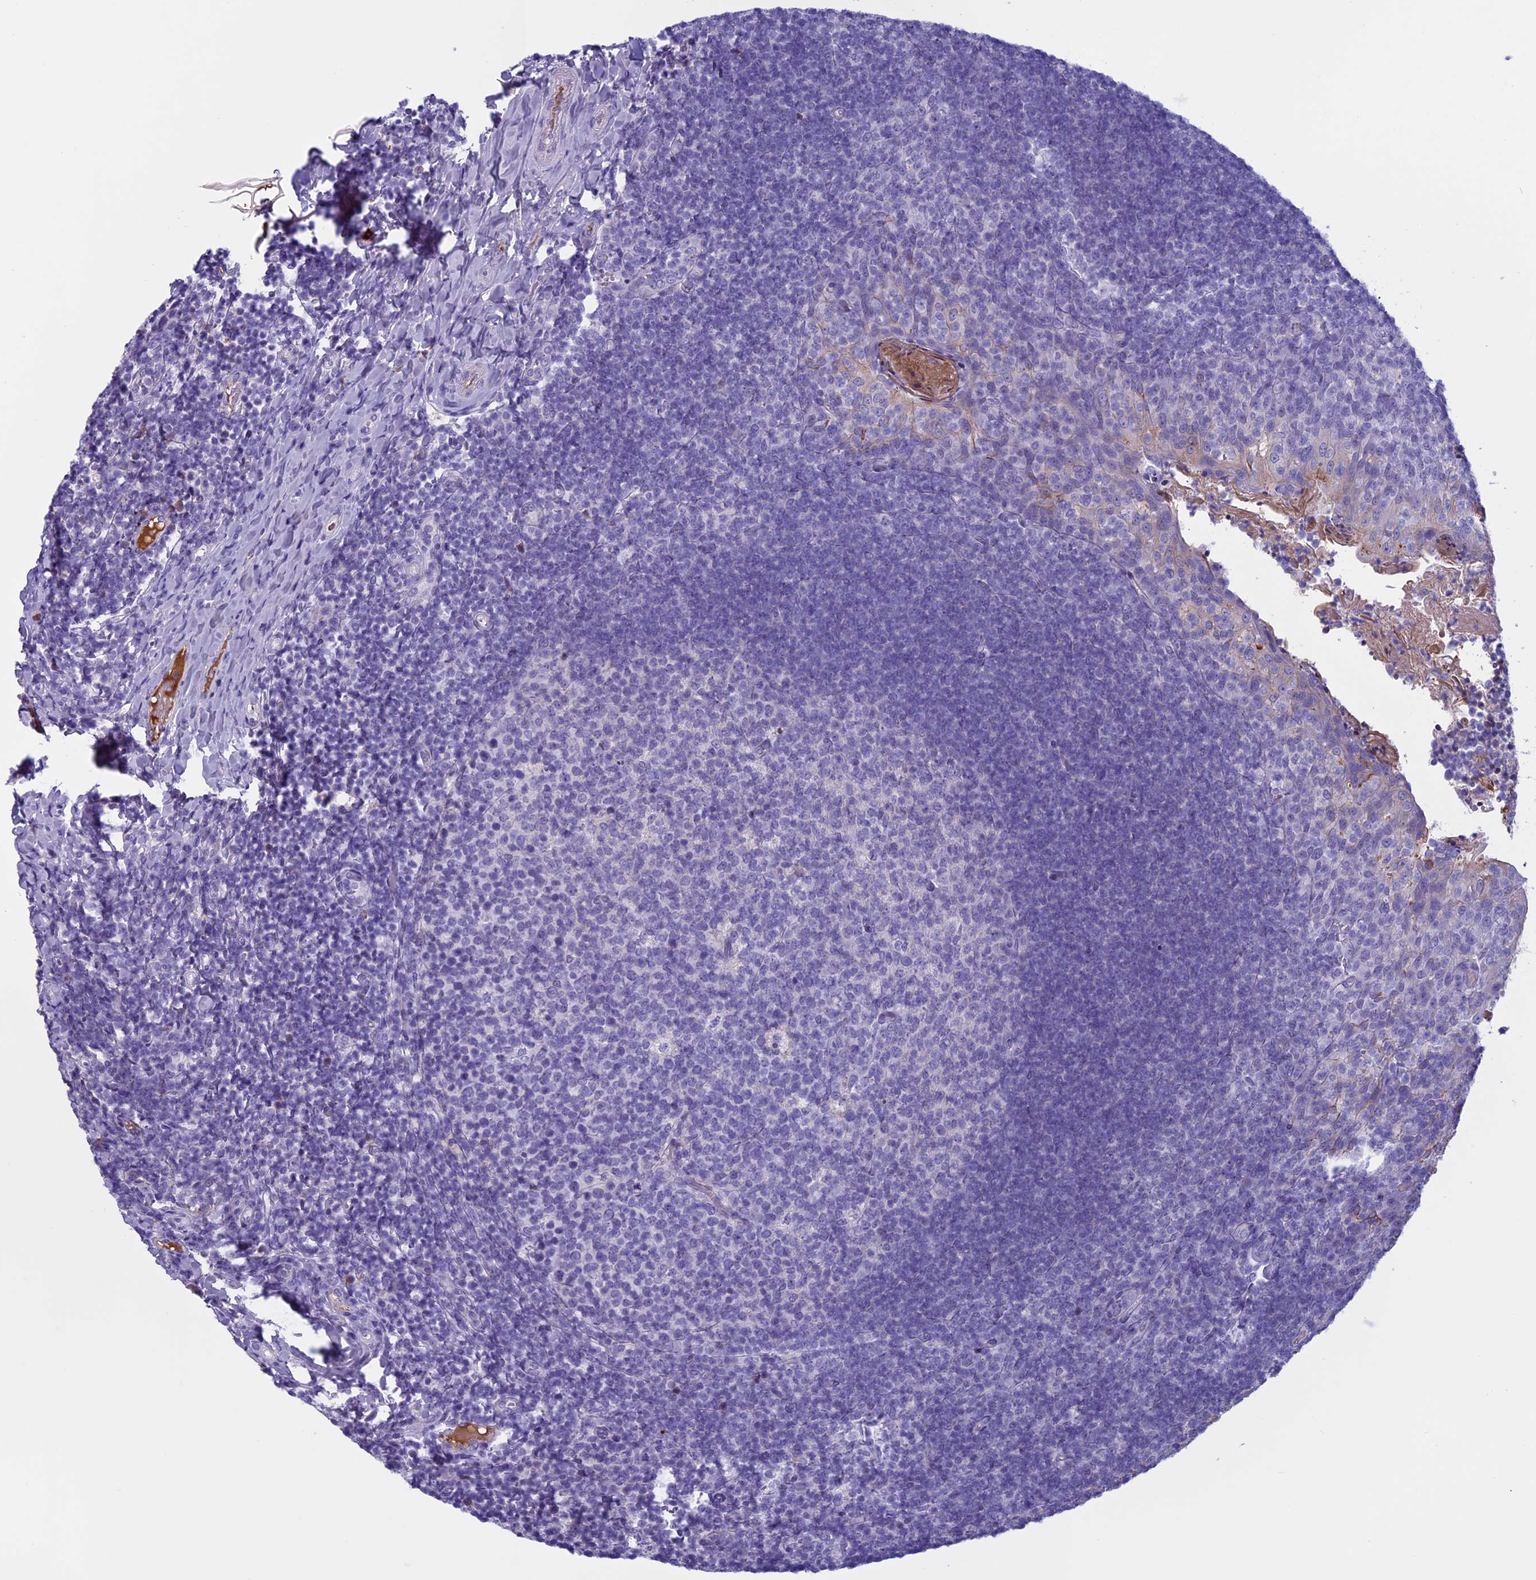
{"staining": {"intensity": "negative", "quantity": "none", "location": "none"}, "tissue": "tonsil", "cell_type": "Germinal center cells", "image_type": "normal", "snomed": [{"axis": "morphology", "description": "Normal tissue, NOS"}, {"axis": "topography", "description": "Tonsil"}], "caption": "High magnification brightfield microscopy of normal tonsil stained with DAB (brown) and counterstained with hematoxylin (blue): germinal center cells show no significant positivity.", "gene": "ANGPTL2", "patient": {"sex": "female", "age": 10}}